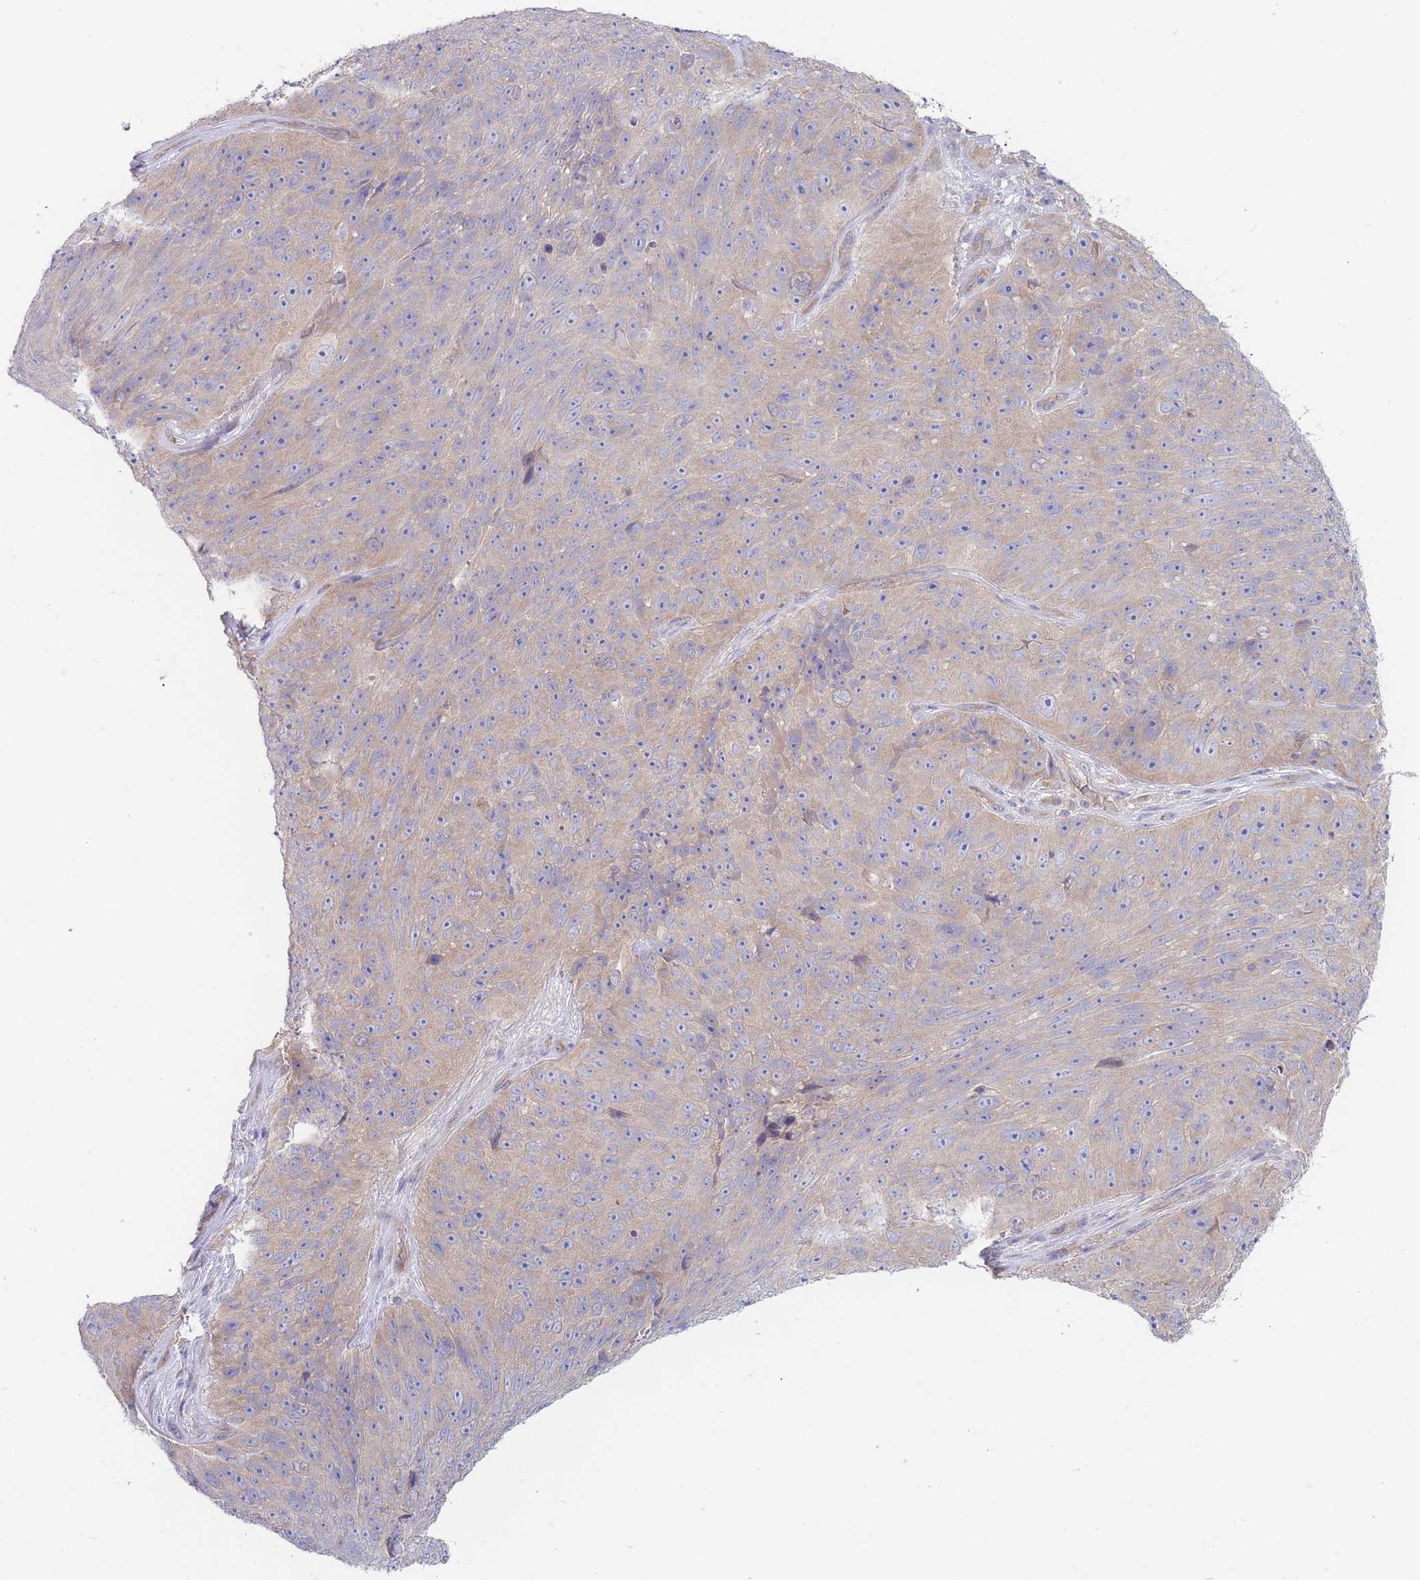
{"staining": {"intensity": "weak", "quantity": "25%-75%", "location": "cytoplasmic/membranous"}, "tissue": "skin cancer", "cell_type": "Tumor cells", "image_type": "cancer", "snomed": [{"axis": "morphology", "description": "Squamous cell carcinoma, NOS"}, {"axis": "topography", "description": "Skin"}], "caption": "Protein staining demonstrates weak cytoplasmic/membranous staining in about 25%-75% of tumor cells in skin squamous cell carcinoma. (Stains: DAB (3,3'-diaminobenzidine) in brown, nuclei in blue, Microscopy: brightfield microscopy at high magnification).", "gene": "ZNF281", "patient": {"sex": "female", "age": 87}}